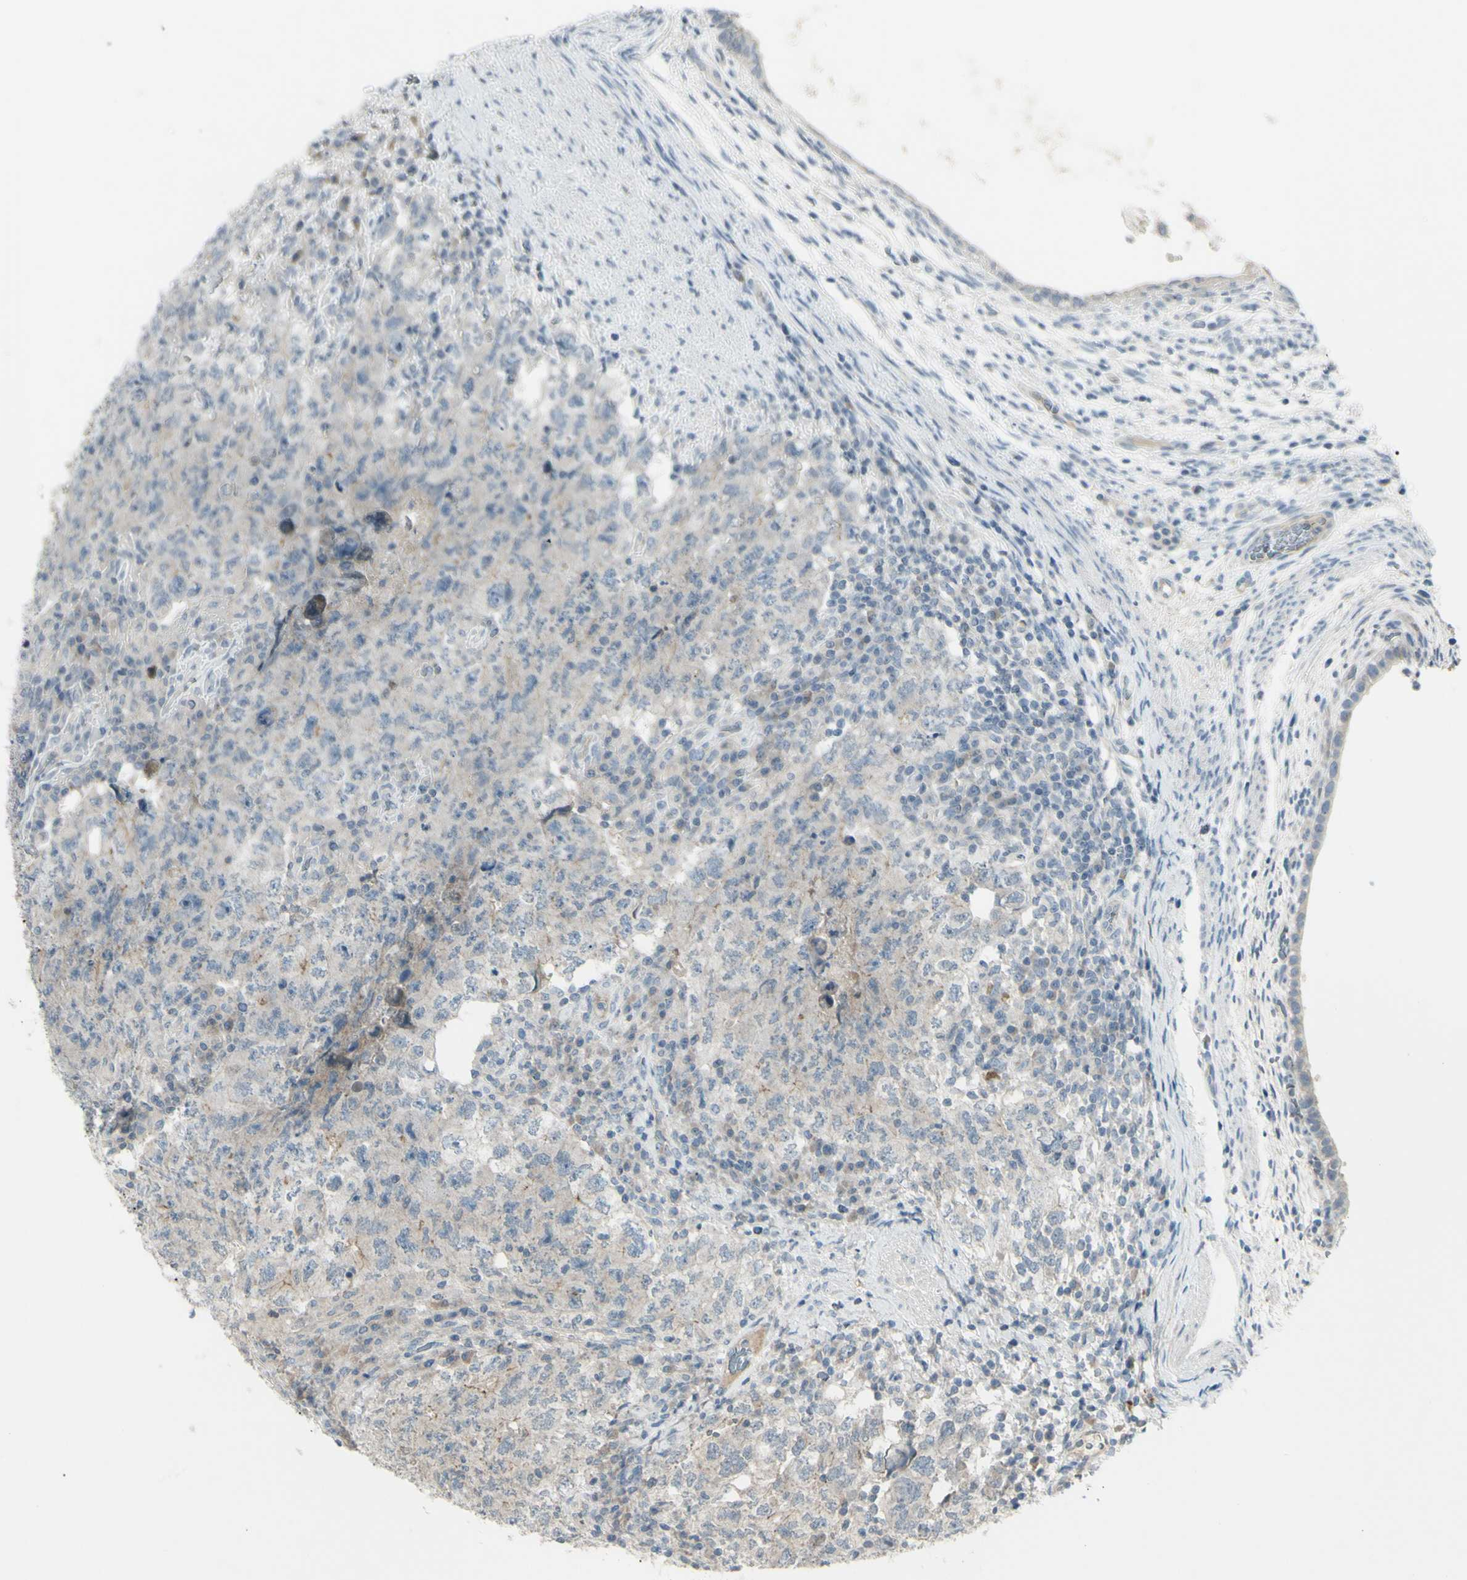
{"staining": {"intensity": "negative", "quantity": "none", "location": "none"}, "tissue": "testis cancer", "cell_type": "Tumor cells", "image_type": "cancer", "snomed": [{"axis": "morphology", "description": "Carcinoma, Embryonal, NOS"}, {"axis": "topography", "description": "Testis"}], "caption": "Image shows no protein positivity in tumor cells of testis cancer (embryonal carcinoma) tissue. (DAB (3,3'-diaminobenzidine) IHC with hematoxylin counter stain).", "gene": "SH3GL2", "patient": {"sex": "male", "age": 26}}